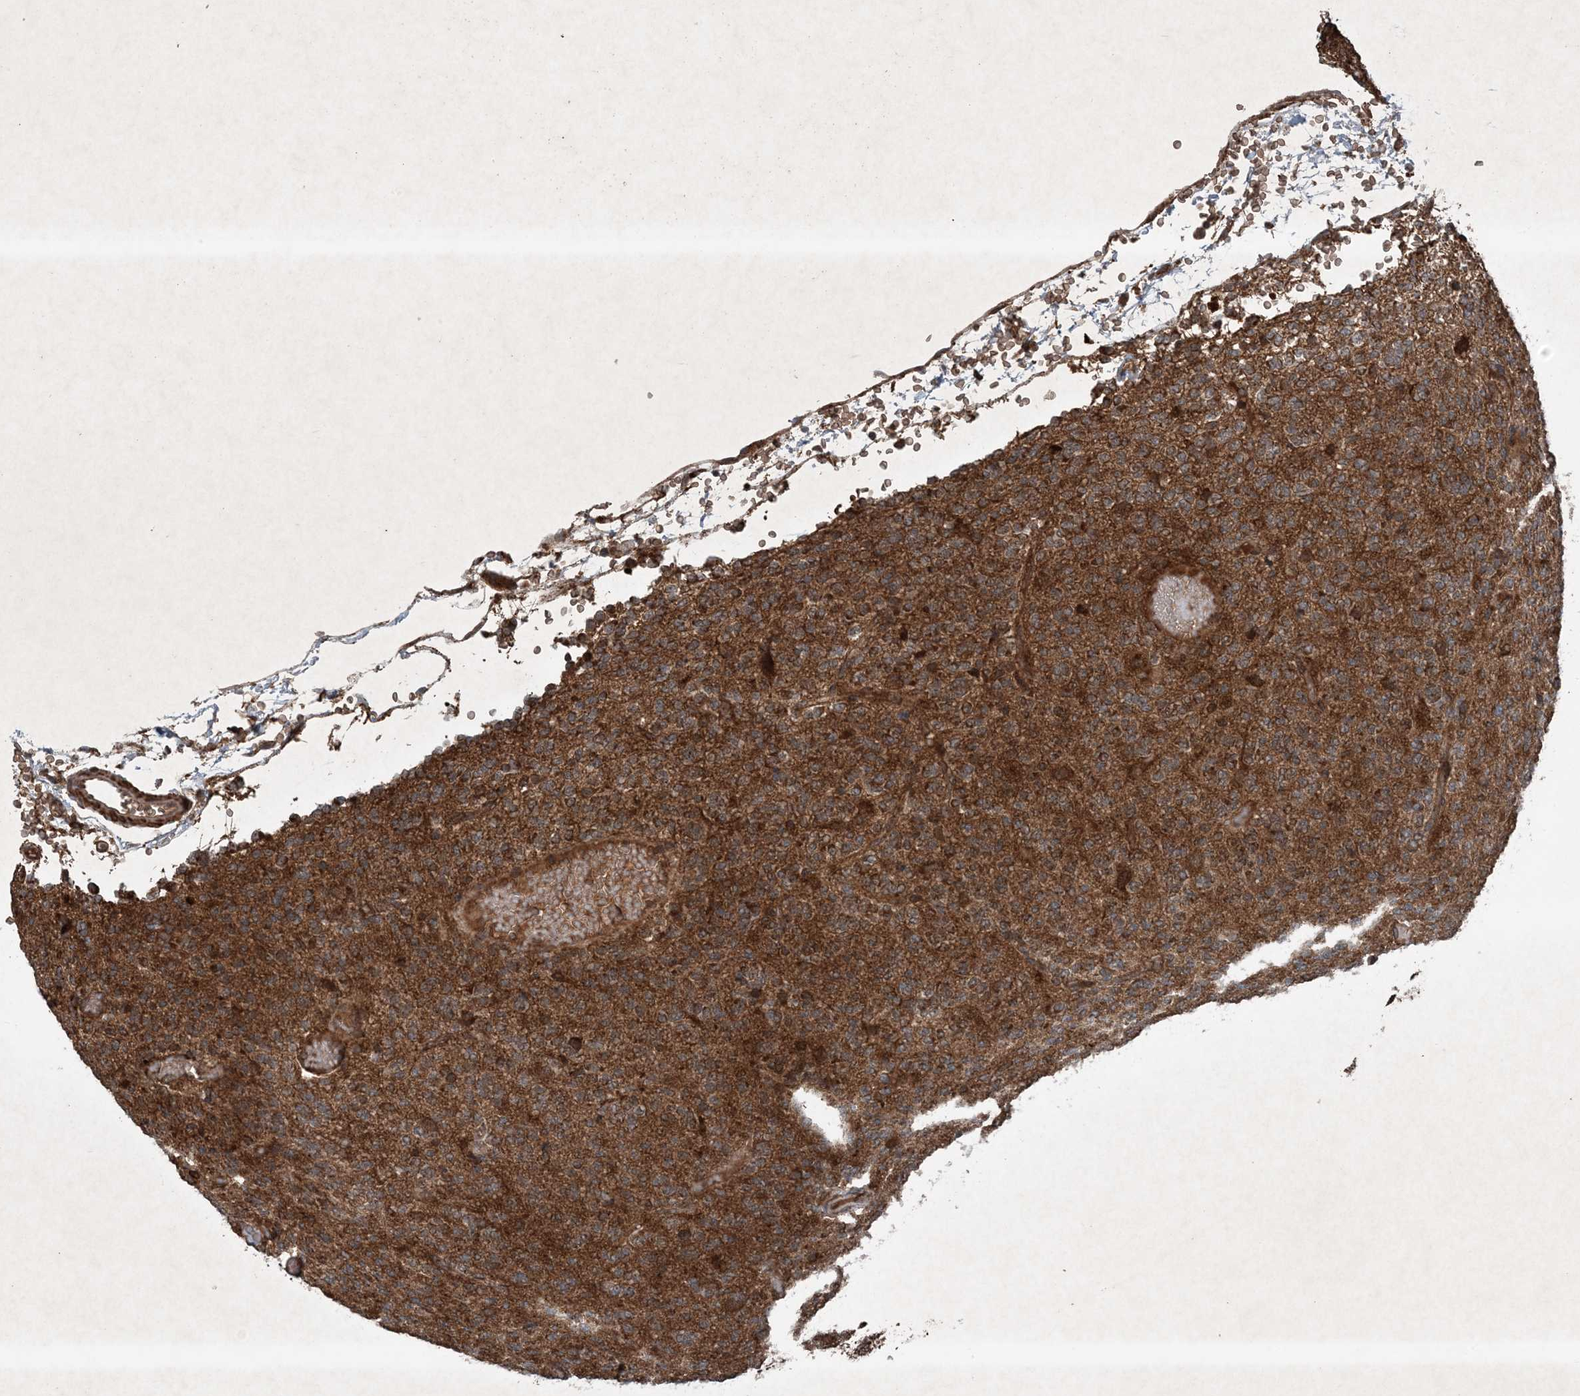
{"staining": {"intensity": "strong", "quantity": ">75%", "location": "cytoplasmic/membranous"}, "tissue": "glioma", "cell_type": "Tumor cells", "image_type": "cancer", "snomed": [{"axis": "morphology", "description": "Glioma, malignant, Low grade"}, {"axis": "topography", "description": "Brain"}], "caption": "The micrograph exhibits a brown stain indicating the presence of a protein in the cytoplasmic/membranous of tumor cells in malignant low-grade glioma.", "gene": "GNG5", "patient": {"sex": "male", "age": 38}}